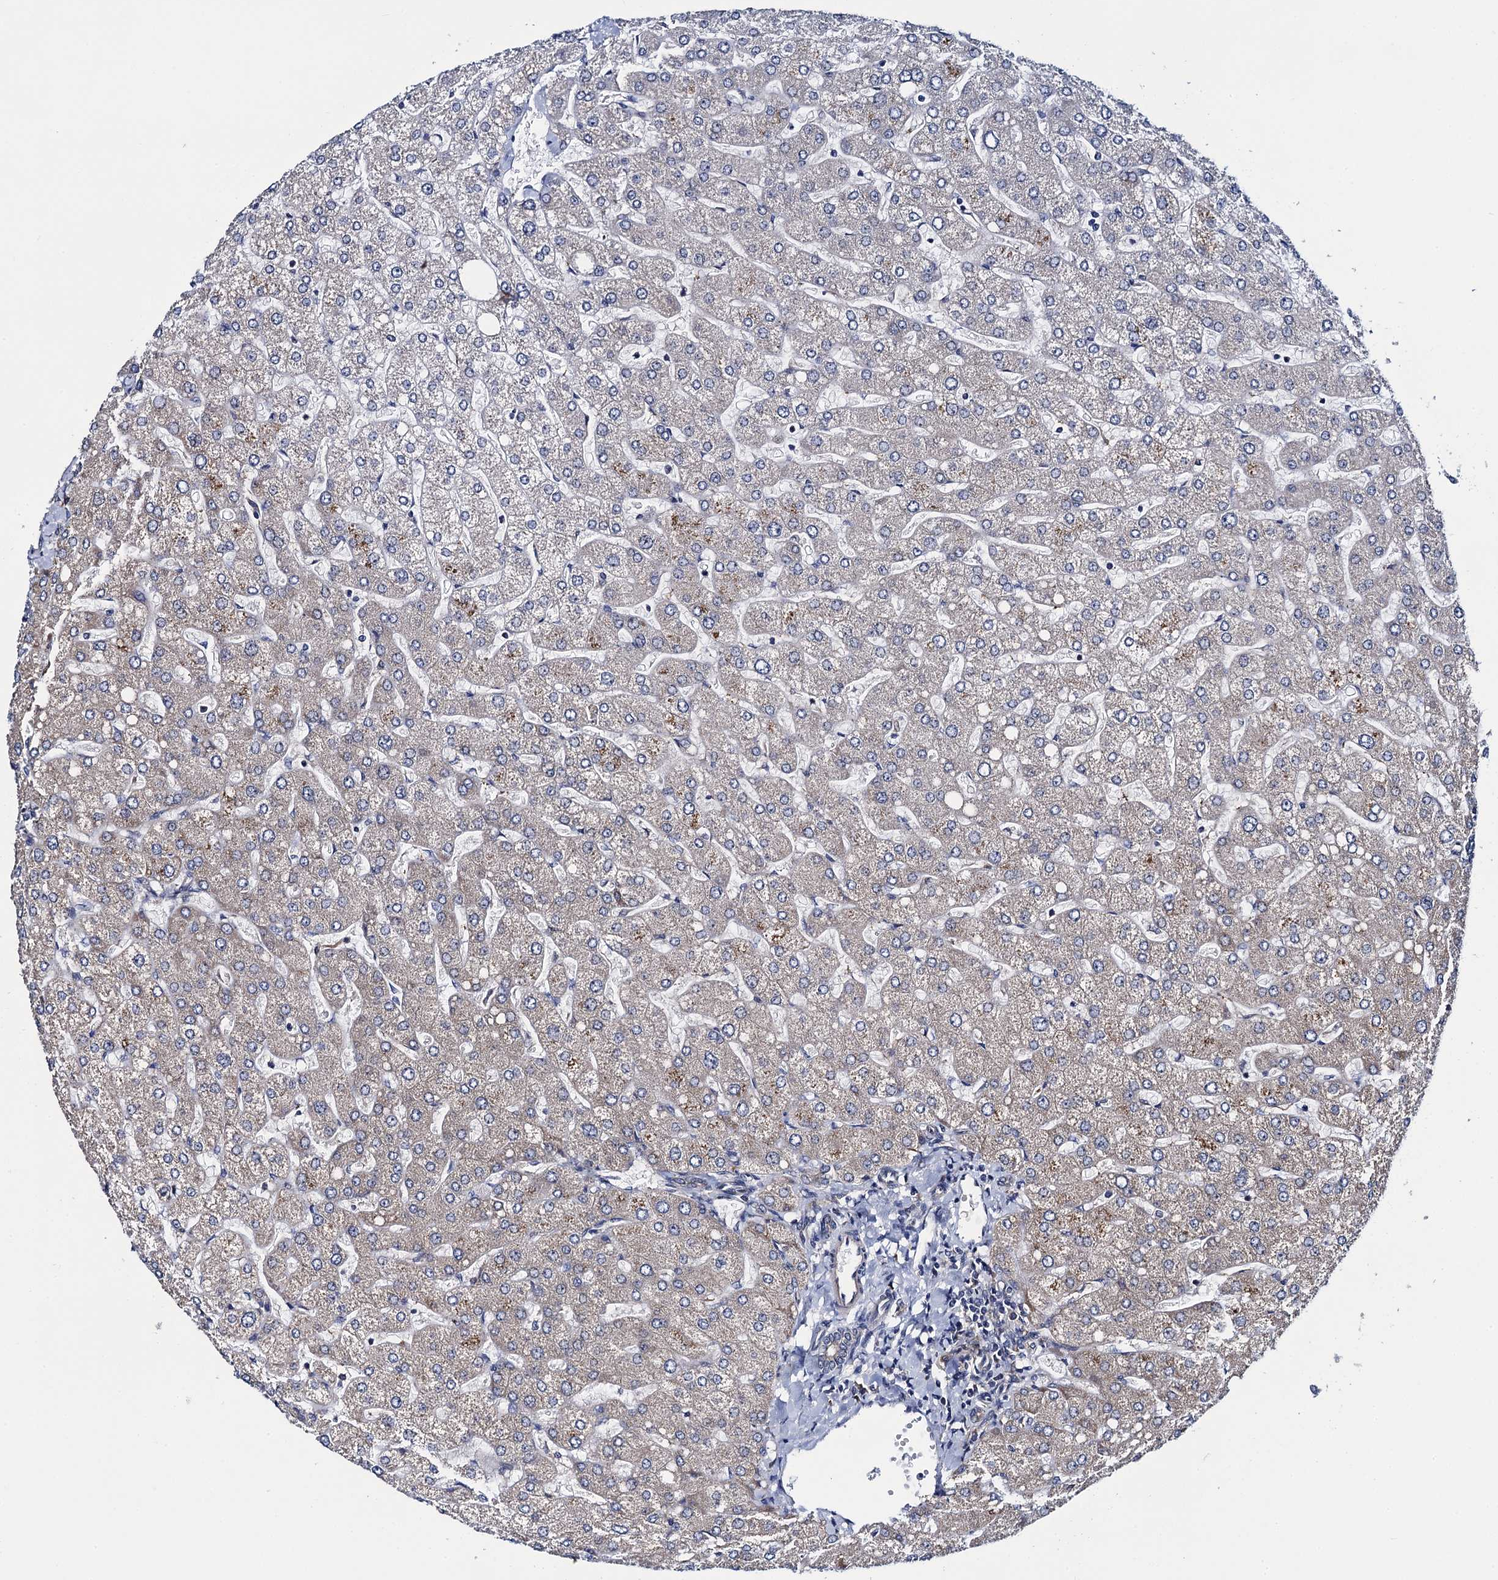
{"staining": {"intensity": "negative", "quantity": "none", "location": "none"}, "tissue": "liver", "cell_type": "Cholangiocytes", "image_type": "normal", "snomed": [{"axis": "morphology", "description": "Normal tissue, NOS"}, {"axis": "topography", "description": "Liver"}], "caption": "Normal liver was stained to show a protein in brown. There is no significant positivity in cholangiocytes. (DAB immunohistochemistry visualized using brightfield microscopy, high magnification).", "gene": "PGLS", "patient": {"sex": "male", "age": 55}}